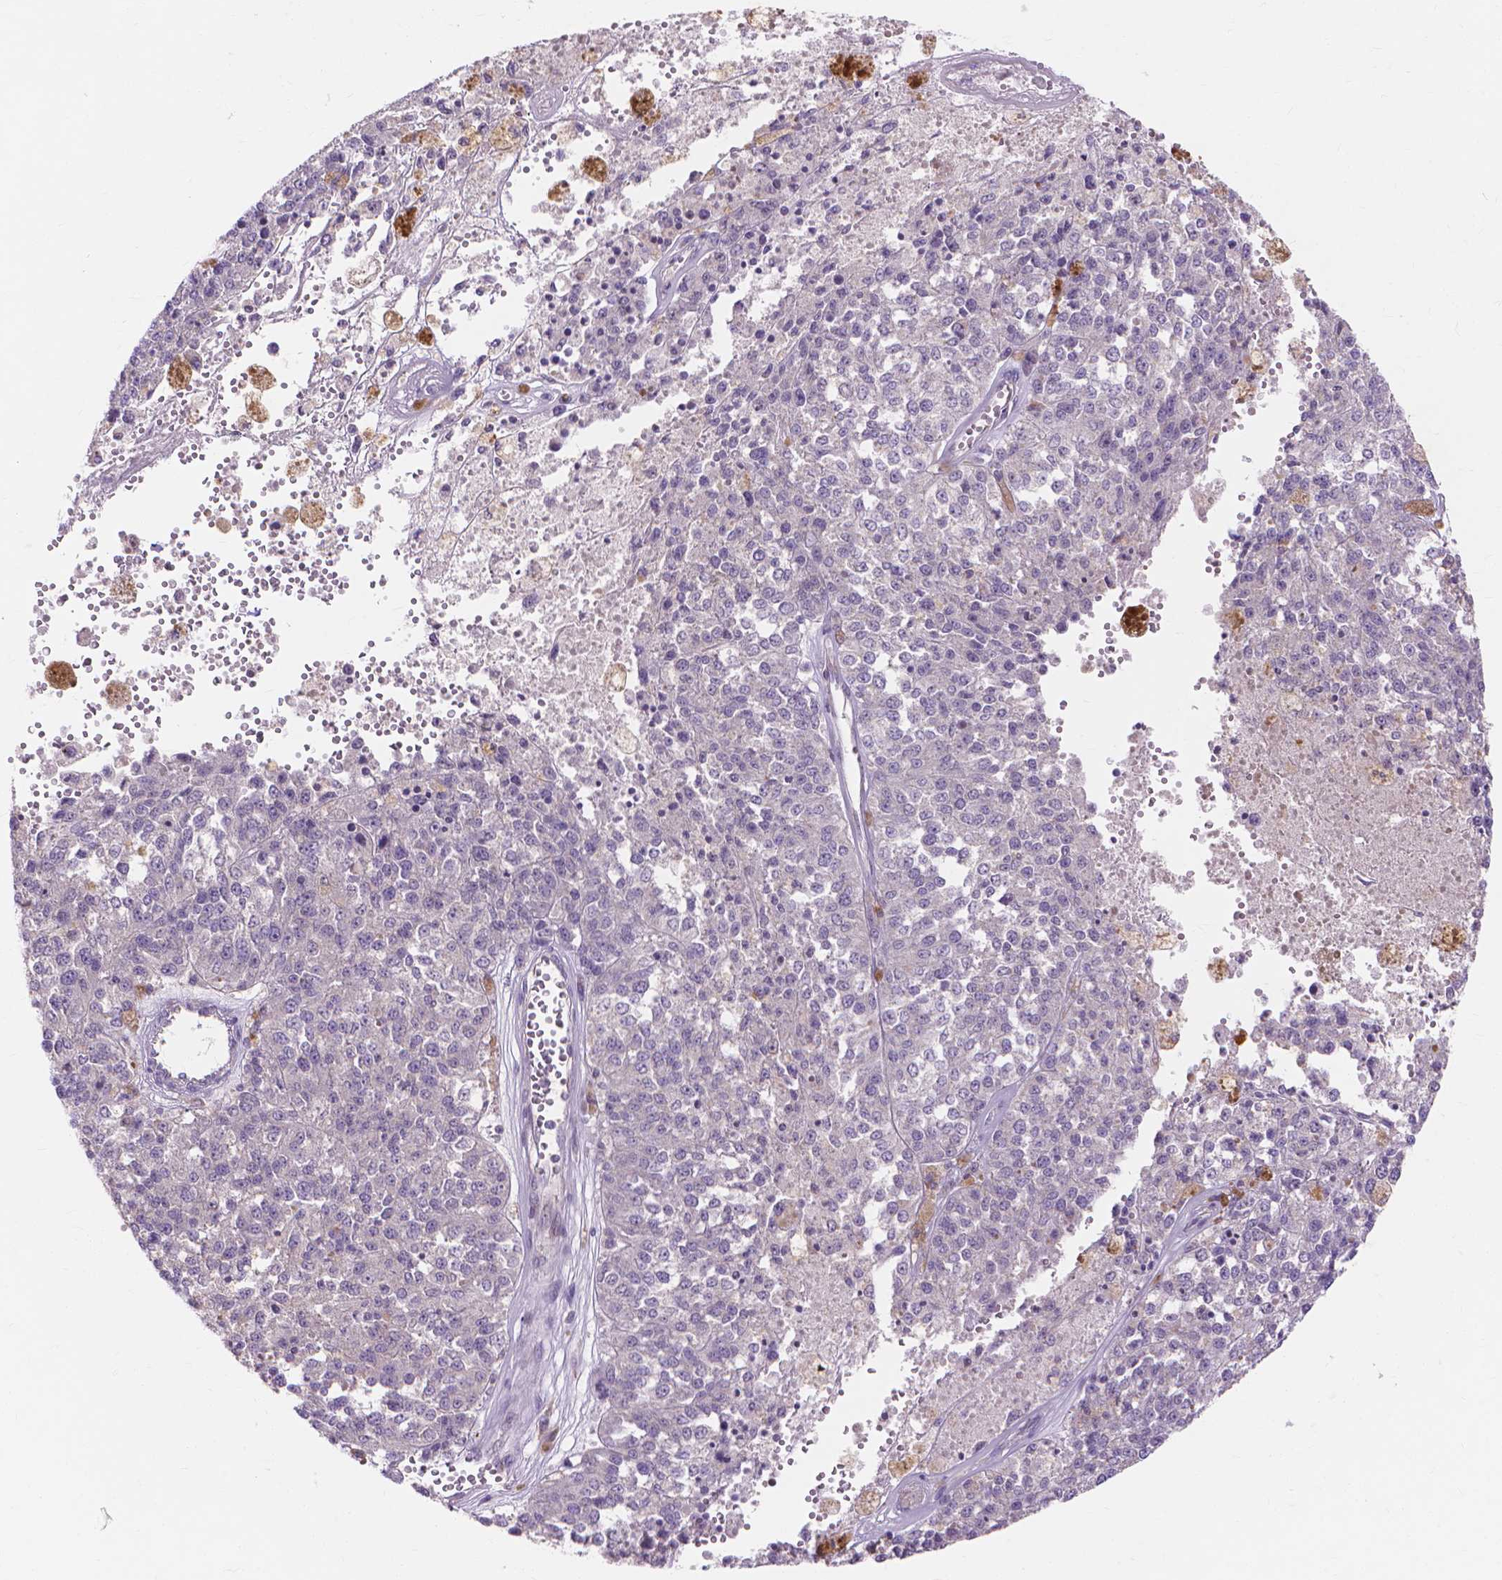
{"staining": {"intensity": "negative", "quantity": "none", "location": "none"}, "tissue": "melanoma", "cell_type": "Tumor cells", "image_type": "cancer", "snomed": [{"axis": "morphology", "description": "Malignant melanoma, Metastatic site"}, {"axis": "topography", "description": "Lymph node"}], "caption": "This histopathology image is of melanoma stained with immunohistochemistry (IHC) to label a protein in brown with the nuclei are counter-stained blue. There is no expression in tumor cells.", "gene": "PRDM13", "patient": {"sex": "female", "age": 64}}